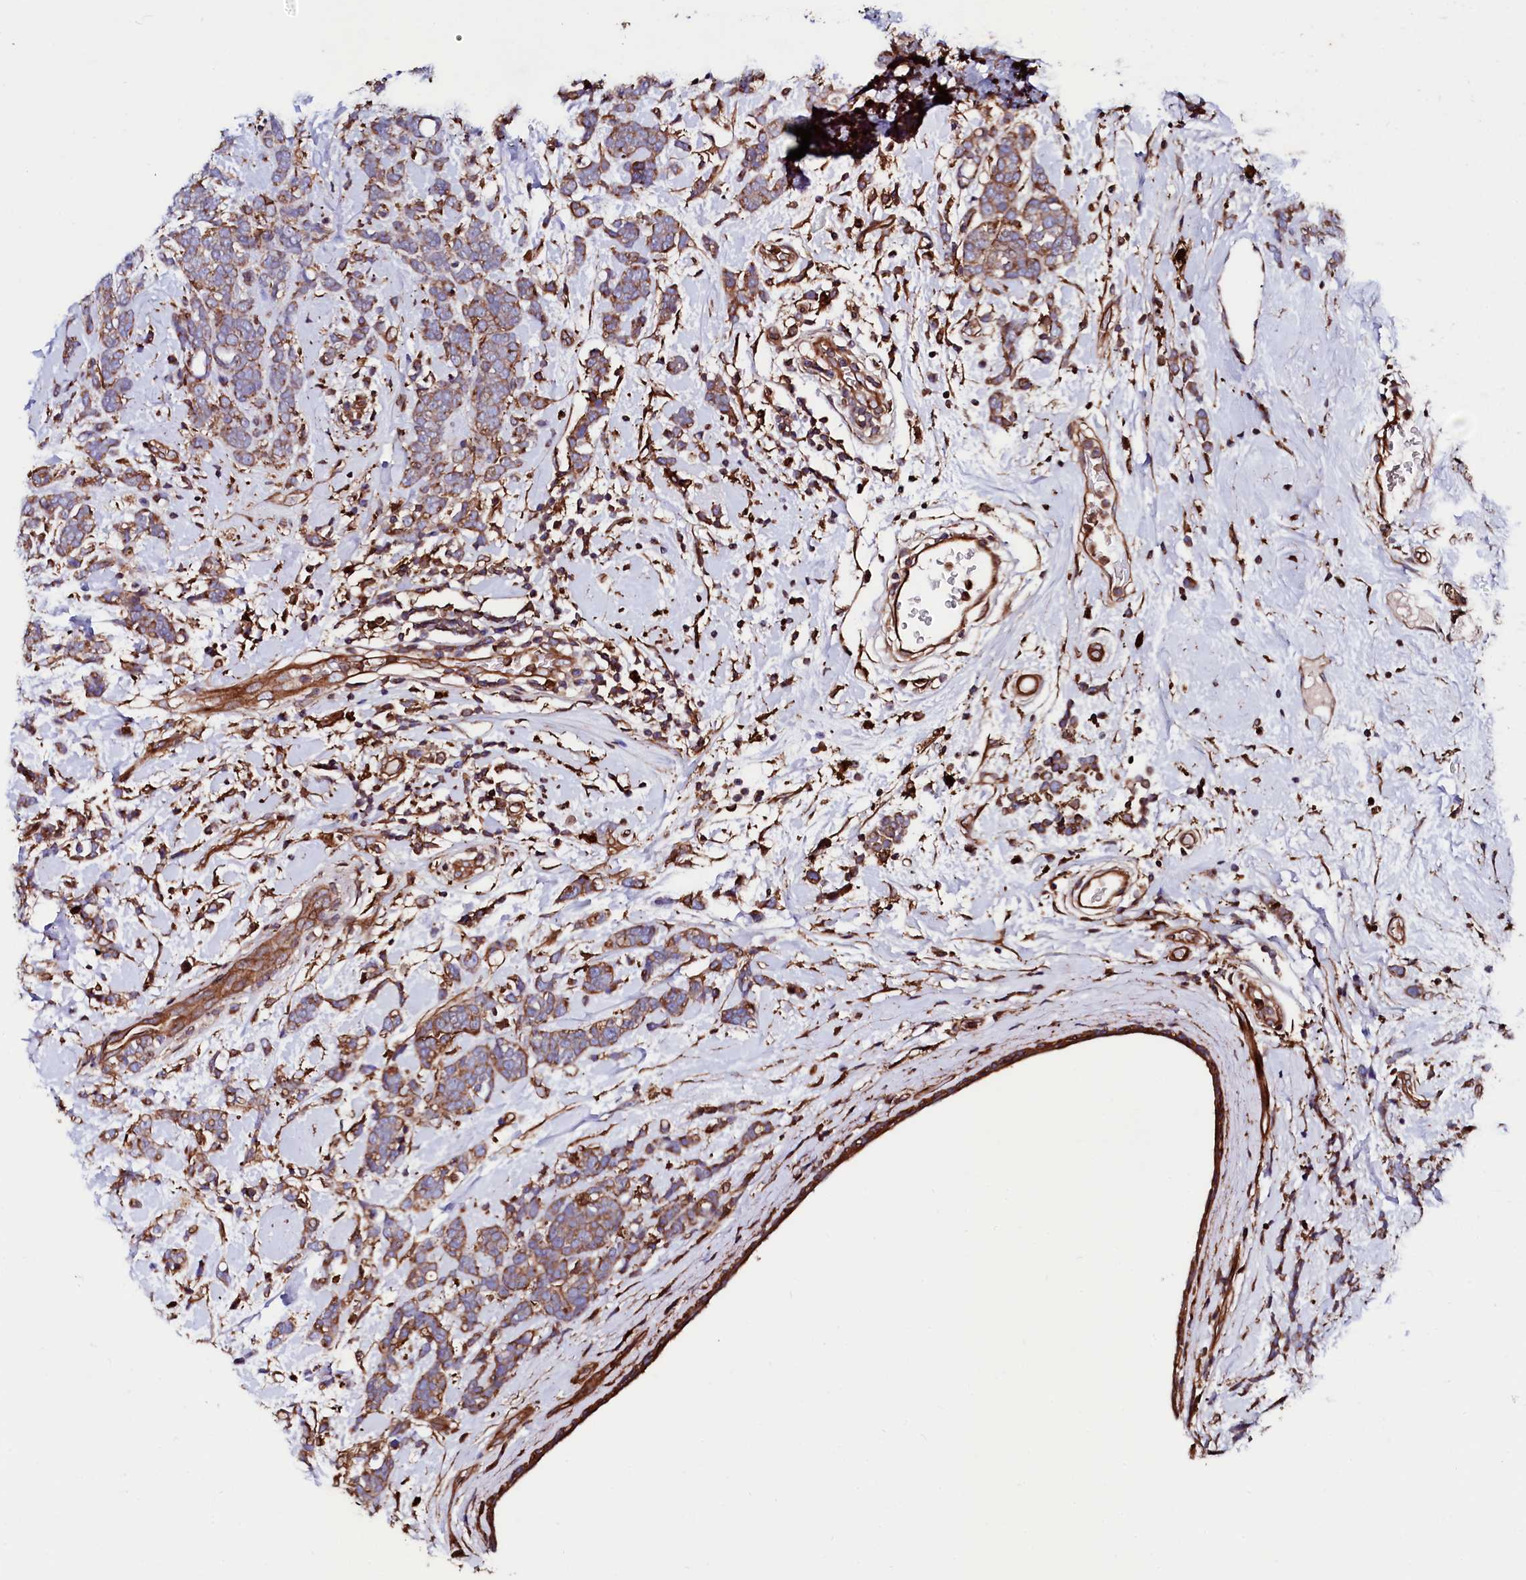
{"staining": {"intensity": "moderate", "quantity": ">75%", "location": "cytoplasmic/membranous"}, "tissue": "breast cancer", "cell_type": "Tumor cells", "image_type": "cancer", "snomed": [{"axis": "morphology", "description": "Lobular carcinoma"}, {"axis": "topography", "description": "Breast"}], "caption": "Lobular carcinoma (breast) tissue reveals moderate cytoplasmic/membranous expression in approximately >75% of tumor cells", "gene": "STAMBPL1", "patient": {"sex": "female", "age": 58}}